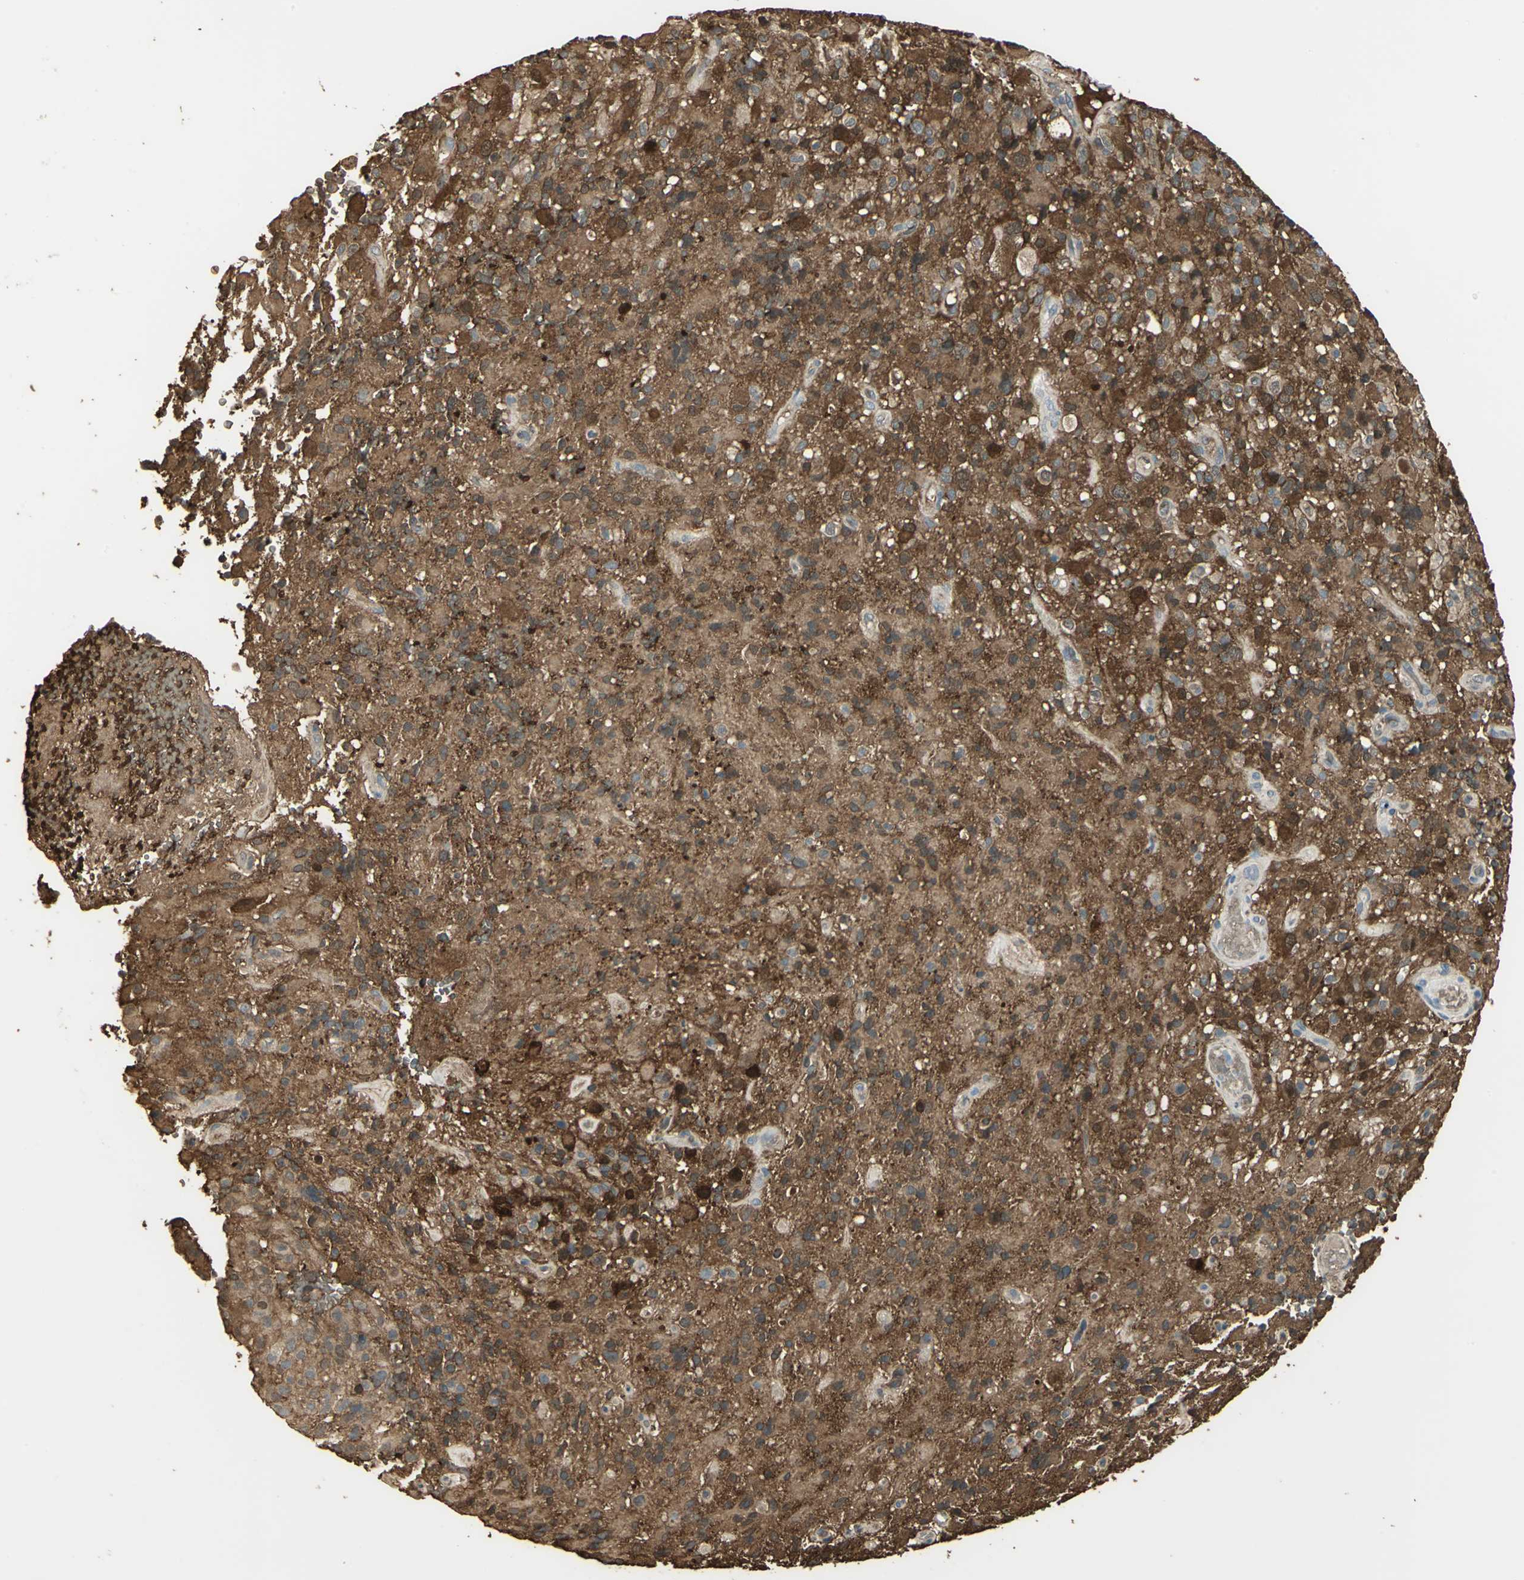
{"staining": {"intensity": "strong", "quantity": "25%-75%", "location": "cytoplasmic/membranous,nuclear"}, "tissue": "glioma", "cell_type": "Tumor cells", "image_type": "cancer", "snomed": [{"axis": "morphology", "description": "Glioma, malignant, High grade"}, {"axis": "topography", "description": "Brain"}], "caption": "Malignant high-grade glioma tissue exhibits strong cytoplasmic/membranous and nuclear positivity in about 25%-75% of tumor cells", "gene": "DDAH1", "patient": {"sex": "male", "age": 71}}